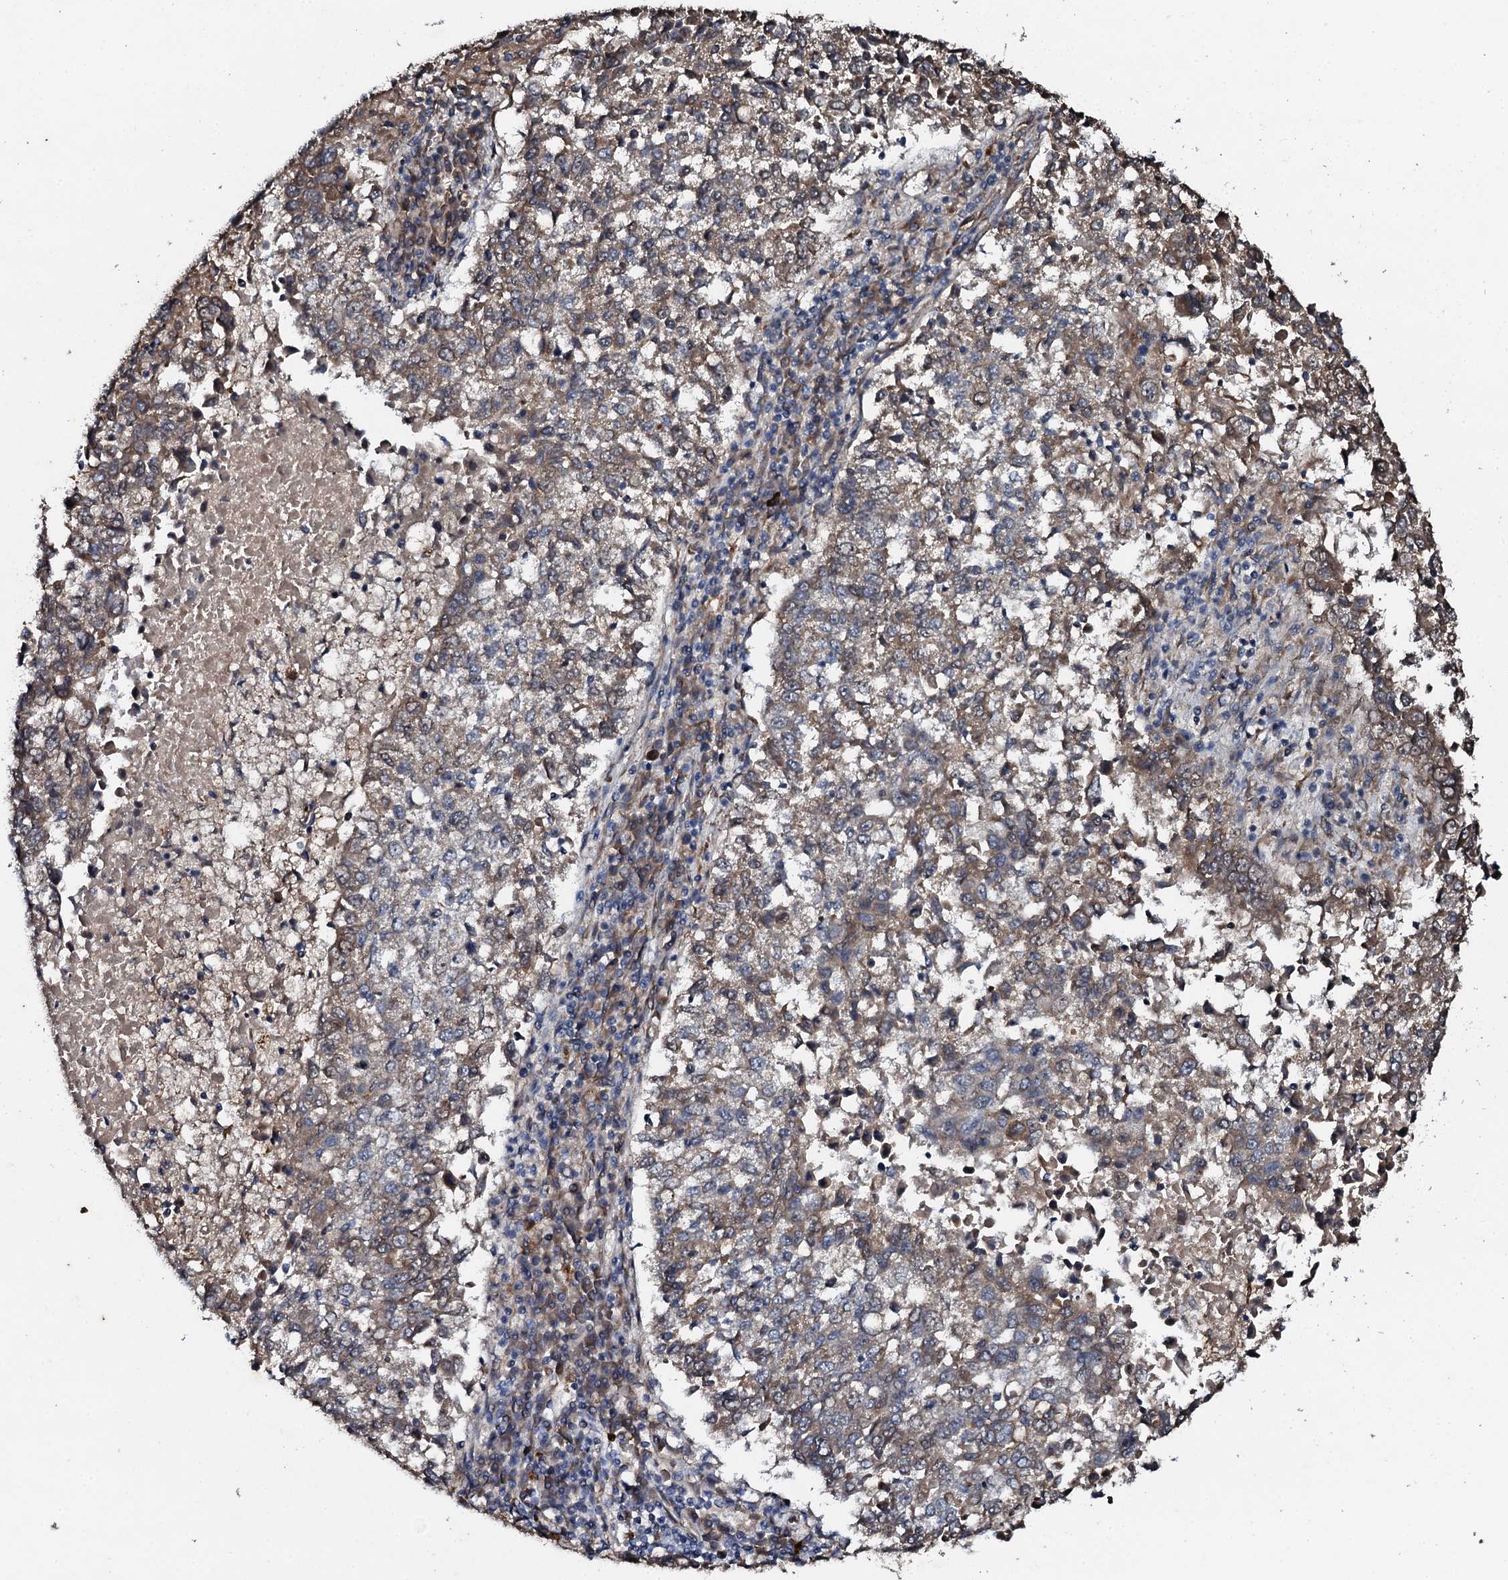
{"staining": {"intensity": "weak", "quantity": ">75%", "location": "cytoplasmic/membranous"}, "tissue": "lung cancer", "cell_type": "Tumor cells", "image_type": "cancer", "snomed": [{"axis": "morphology", "description": "Squamous cell carcinoma, NOS"}, {"axis": "topography", "description": "Lung"}], "caption": "Human squamous cell carcinoma (lung) stained with a brown dye shows weak cytoplasmic/membranous positive positivity in approximately >75% of tumor cells.", "gene": "ADAMTS10", "patient": {"sex": "male", "age": 73}}